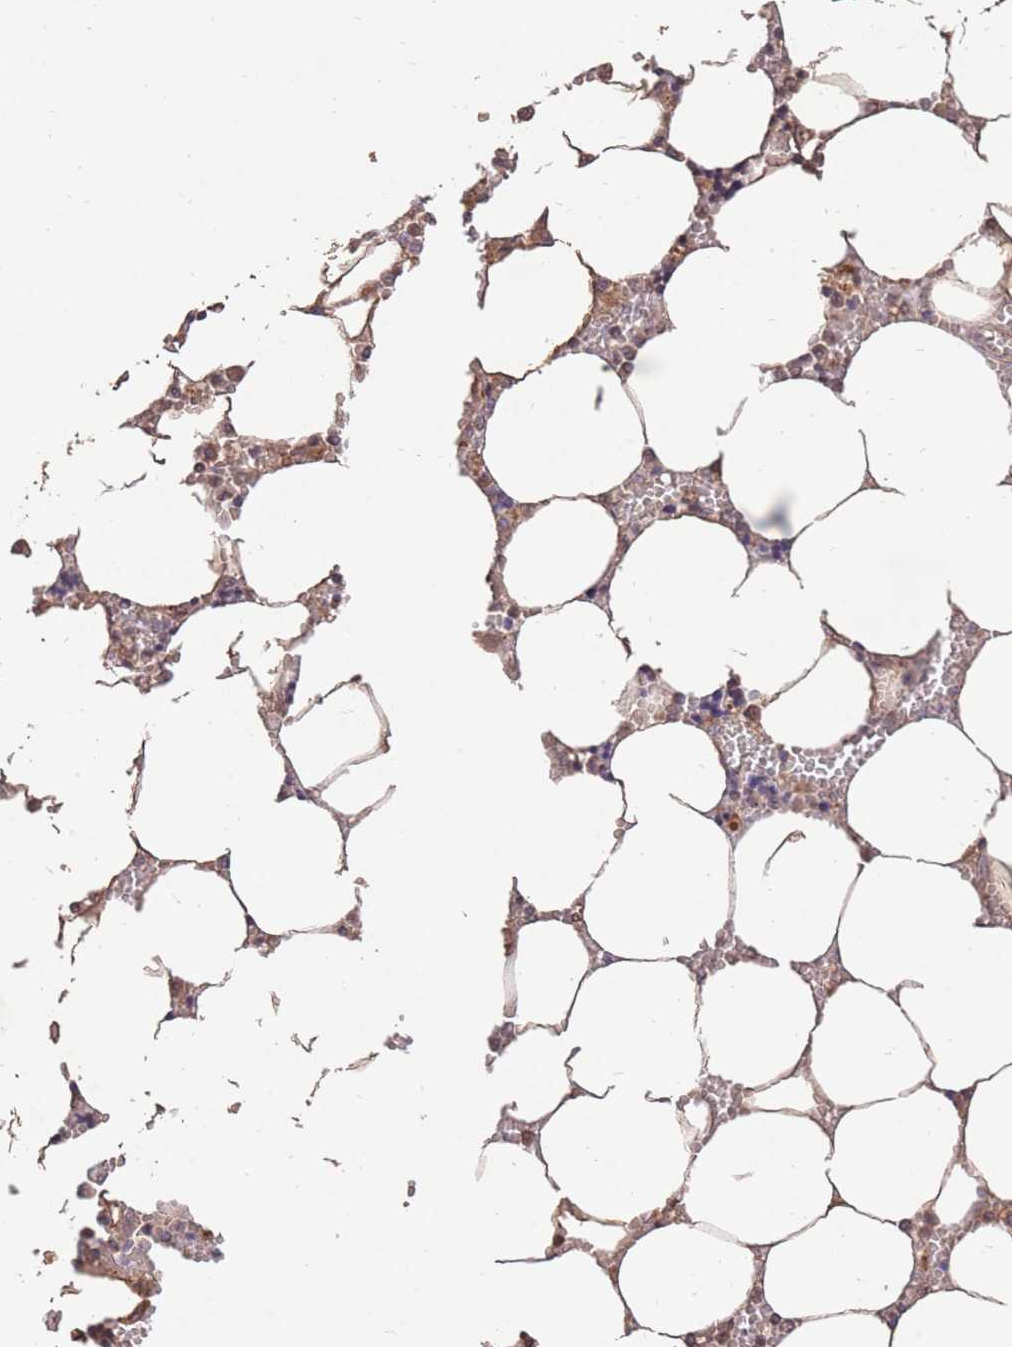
{"staining": {"intensity": "moderate", "quantity": "<25%", "location": "cytoplasmic/membranous,nuclear"}, "tissue": "bone marrow", "cell_type": "Hematopoietic cells", "image_type": "normal", "snomed": [{"axis": "morphology", "description": "Normal tissue, NOS"}, {"axis": "topography", "description": "Bone marrow"}], "caption": "There is low levels of moderate cytoplasmic/membranous,nuclear positivity in hematopoietic cells of unremarkable bone marrow, as demonstrated by immunohistochemical staining (brown color).", "gene": "RGS14", "patient": {"sex": "male", "age": 64}}